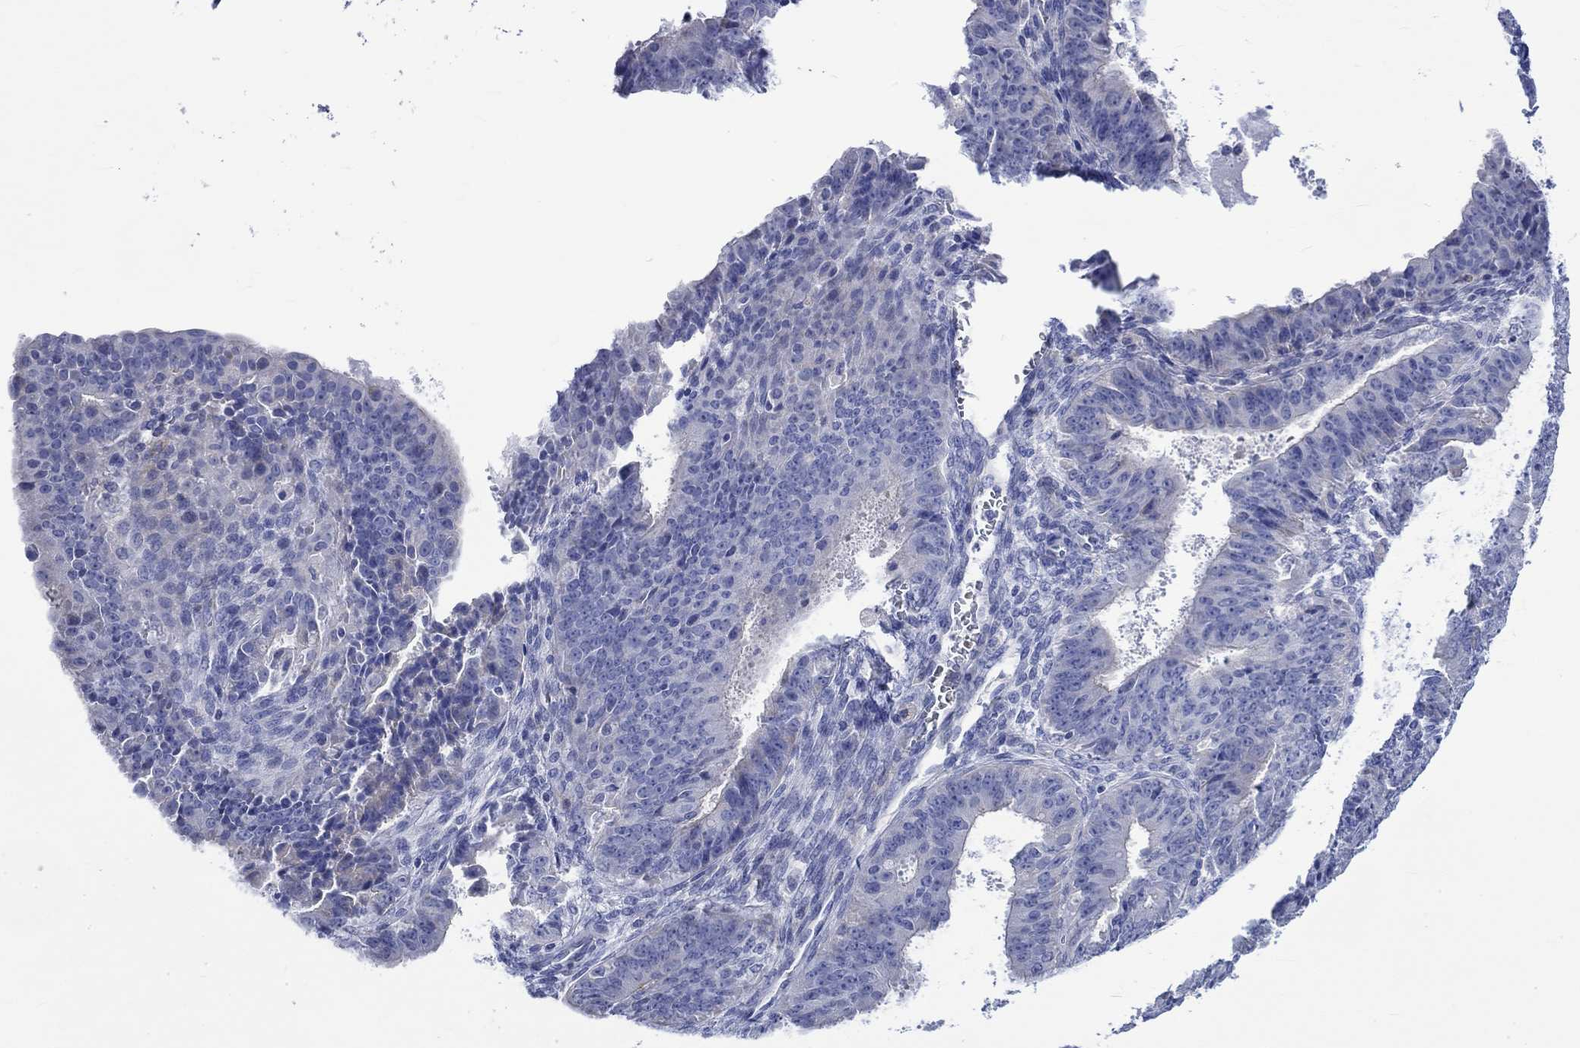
{"staining": {"intensity": "negative", "quantity": "none", "location": "none"}, "tissue": "ovarian cancer", "cell_type": "Tumor cells", "image_type": "cancer", "snomed": [{"axis": "morphology", "description": "Carcinoma, endometroid"}, {"axis": "topography", "description": "Ovary"}], "caption": "Tumor cells are negative for brown protein staining in ovarian cancer (endometroid carcinoma).", "gene": "NRIP3", "patient": {"sex": "female", "age": 42}}